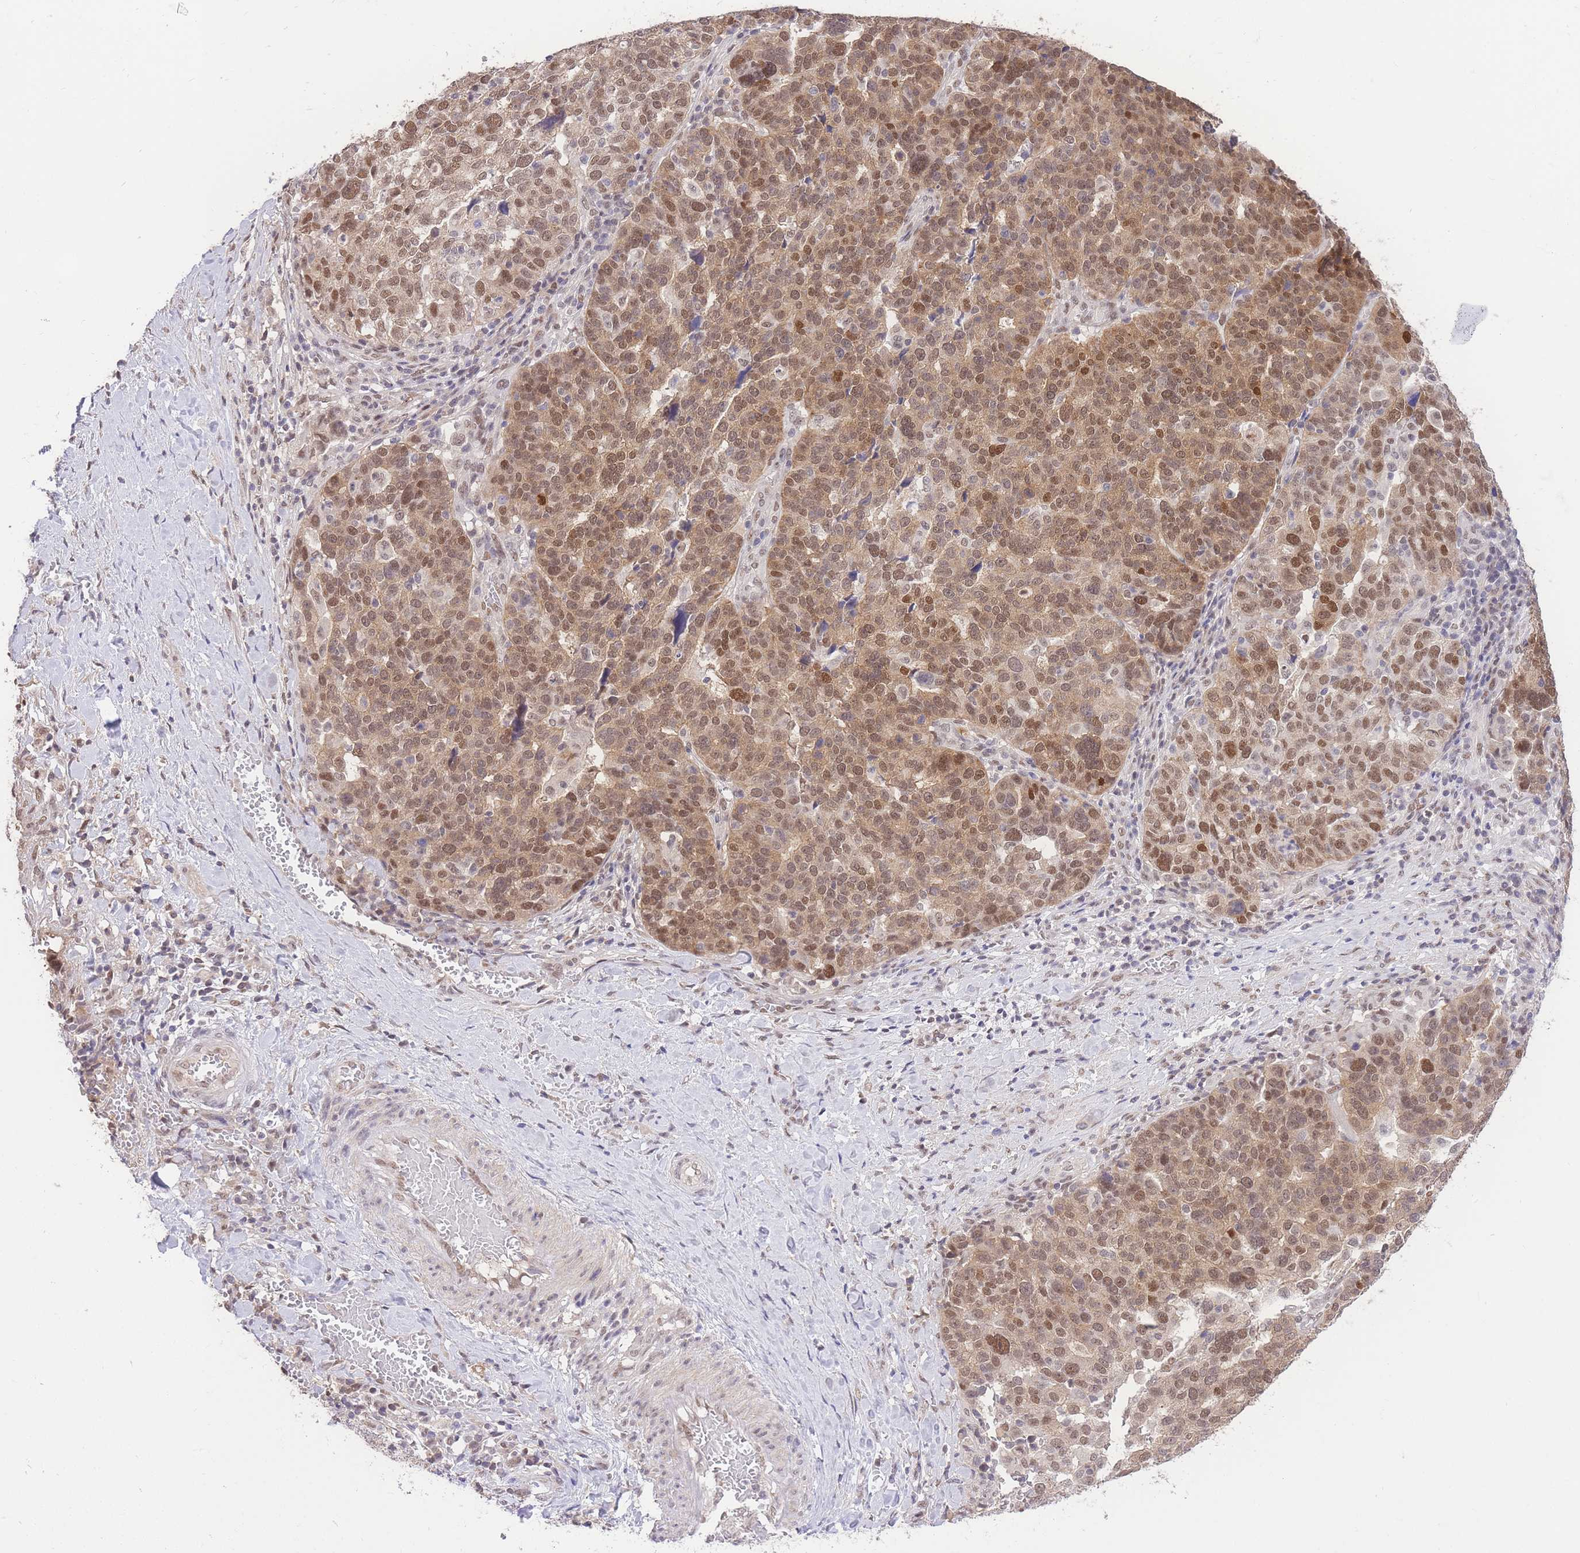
{"staining": {"intensity": "moderate", "quantity": ">75%", "location": "nuclear"}, "tissue": "ovarian cancer", "cell_type": "Tumor cells", "image_type": "cancer", "snomed": [{"axis": "morphology", "description": "Cystadenocarcinoma, serous, NOS"}, {"axis": "topography", "description": "Ovary"}], "caption": "Ovarian cancer (serous cystadenocarcinoma) stained with immunohistochemistry (IHC) reveals moderate nuclear expression in approximately >75% of tumor cells.", "gene": "UBXN7", "patient": {"sex": "female", "age": 59}}